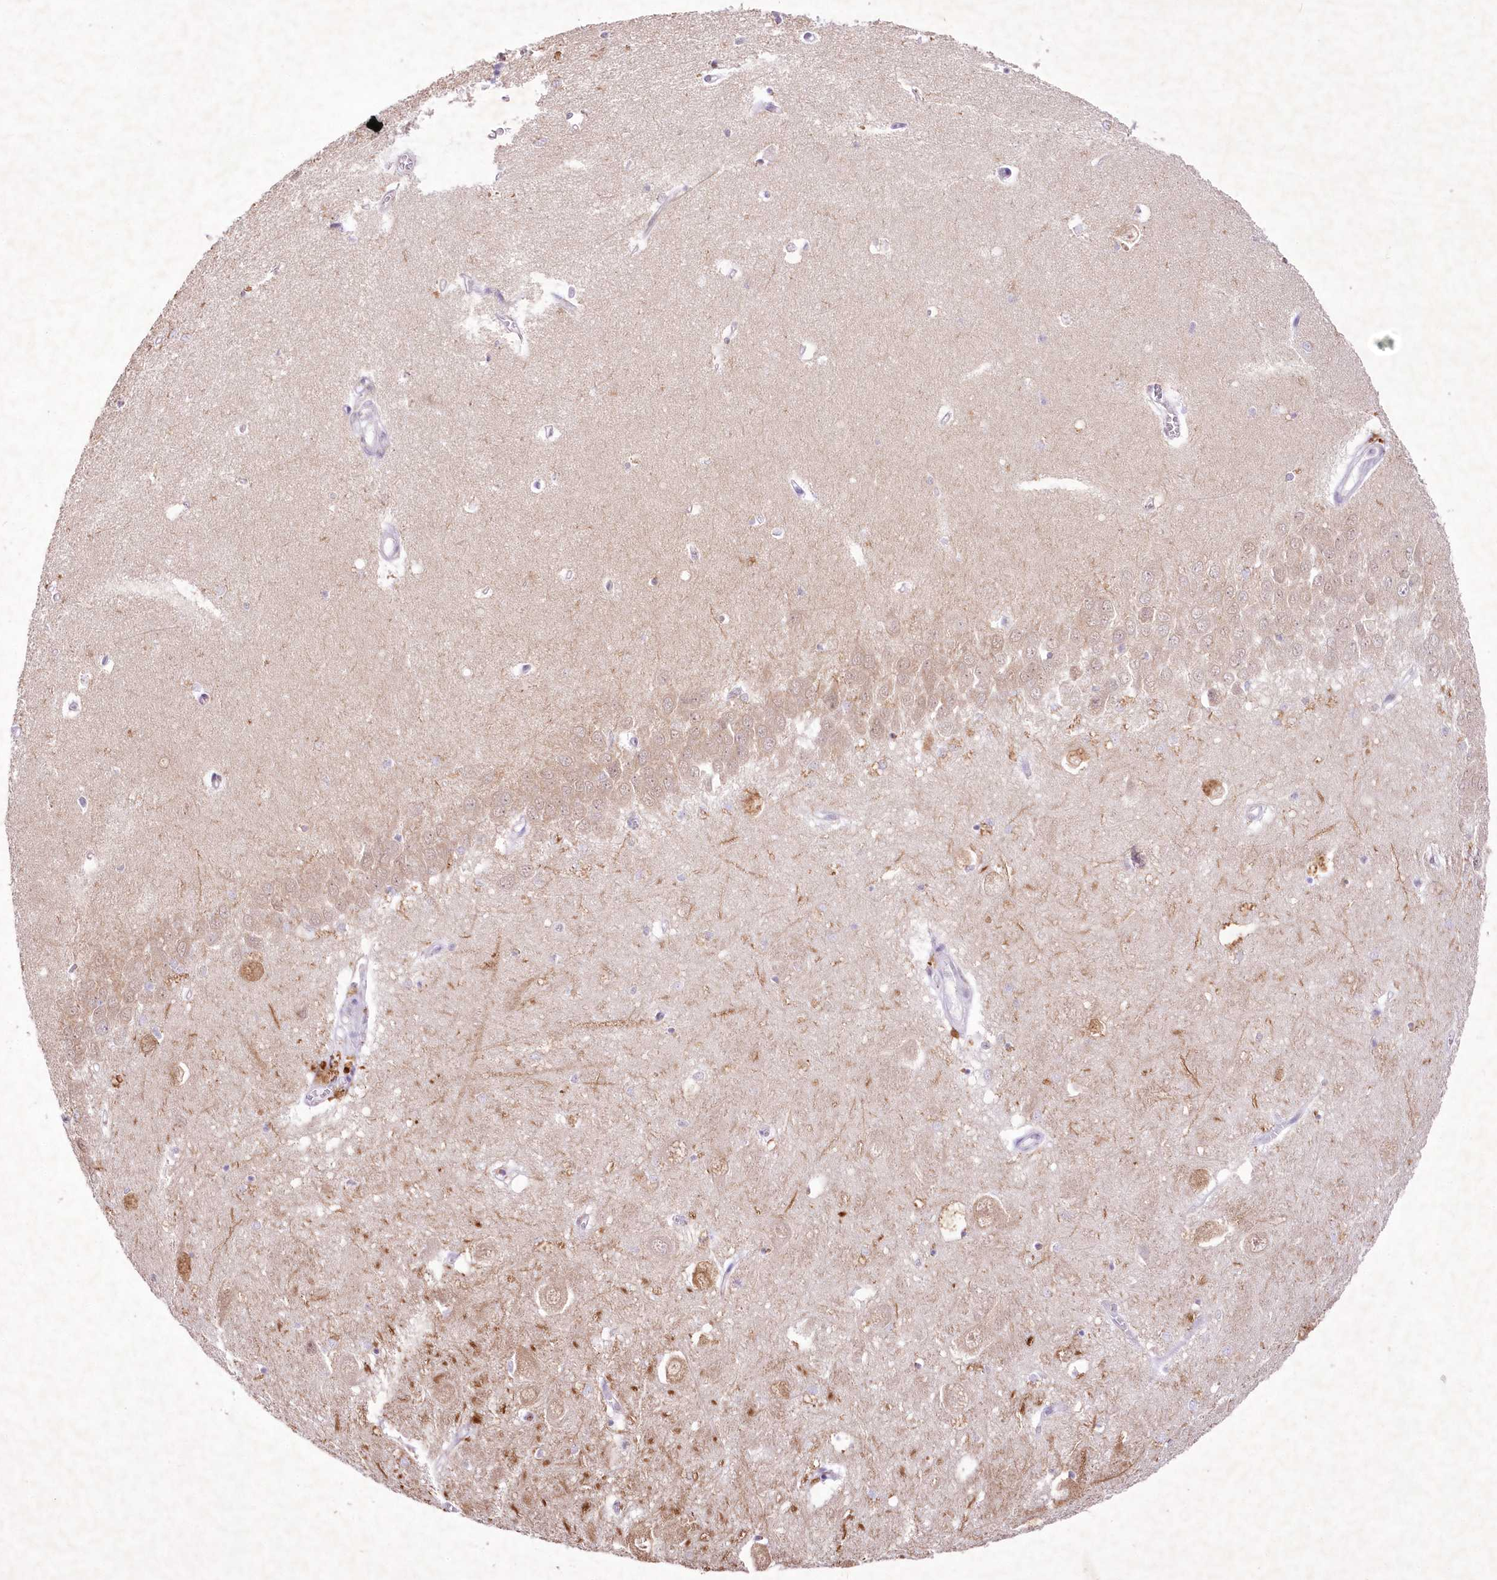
{"staining": {"intensity": "moderate", "quantity": "<25%", "location": "nuclear"}, "tissue": "hippocampus", "cell_type": "Glial cells", "image_type": "normal", "snomed": [{"axis": "morphology", "description": "Normal tissue, NOS"}, {"axis": "topography", "description": "Hippocampus"}], "caption": "Moderate nuclear positivity for a protein is present in about <25% of glial cells of normal hippocampus using immunohistochemistry (IHC).", "gene": "ENSG00000275740", "patient": {"sex": "female", "age": 64}}